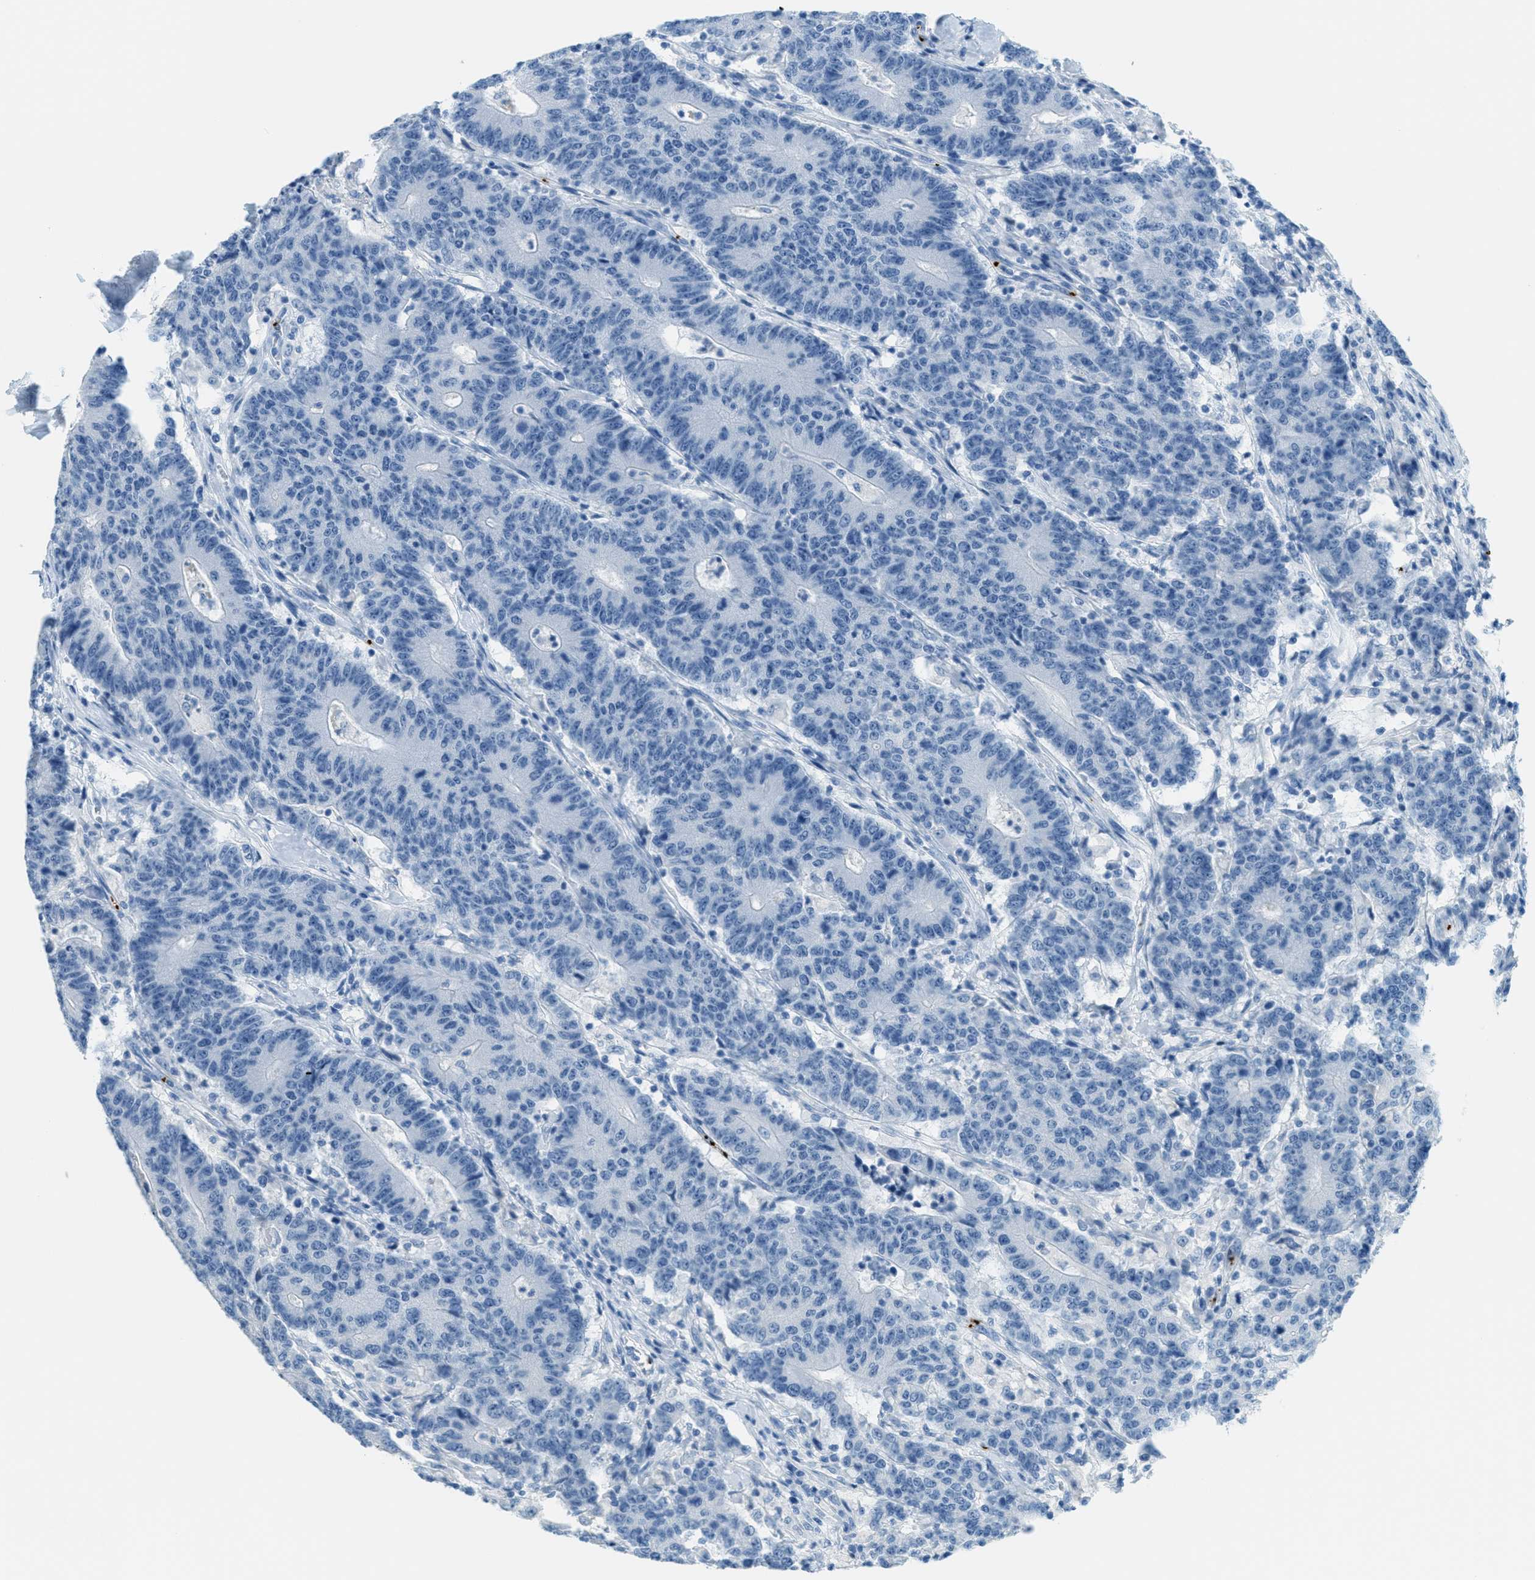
{"staining": {"intensity": "negative", "quantity": "none", "location": "none"}, "tissue": "colorectal cancer", "cell_type": "Tumor cells", "image_type": "cancer", "snomed": [{"axis": "morphology", "description": "Normal tissue, NOS"}, {"axis": "morphology", "description": "Adenocarcinoma, NOS"}, {"axis": "topography", "description": "Colon"}], "caption": "Adenocarcinoma (colorectal) stained for a protein using immunohistochemistry (IHC) reveals no positivity tumor cells.", "gene": "PPBP", "patient": {"sex": "female", "age": 75}}